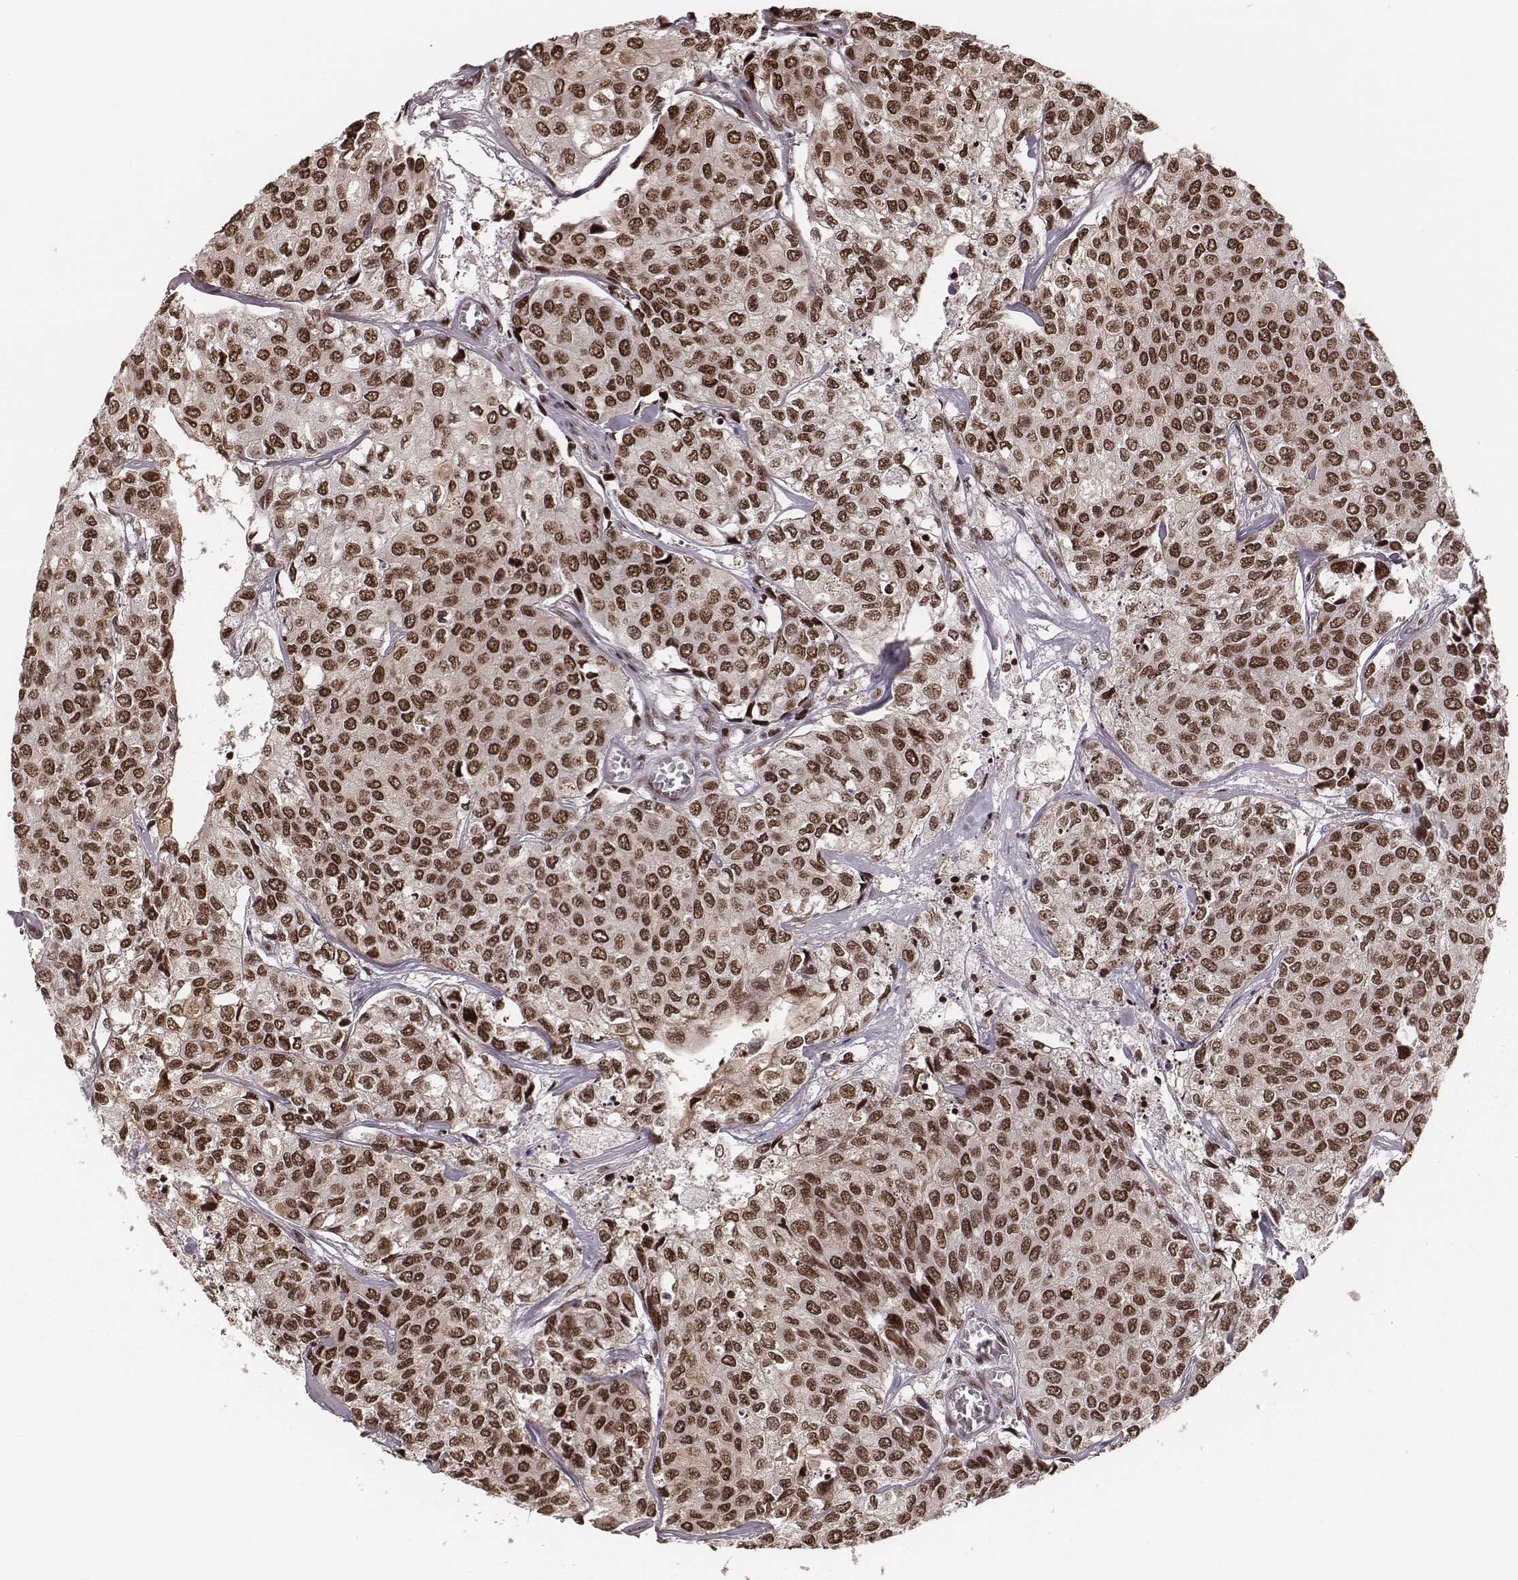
{"staining": {"intensity": "moderate", "quantity": ">75%", "location": "nuclear"}, "tissue": "urothelial cancer", "cell_type": "Tumor cells", "image_type": "cancer", "snomed": [{"axis": "morphology", "description": "Urothelial carcinoma, High grade"}, {"axis": "topography", "description": "Urinary bladder"}], "caption": "A brown stain labels moderate nuclear positivity of a protein in human urothelial cancer tumor cells.", "gene": "VRK3", "patient": {"sex": "male", "age": 73}}